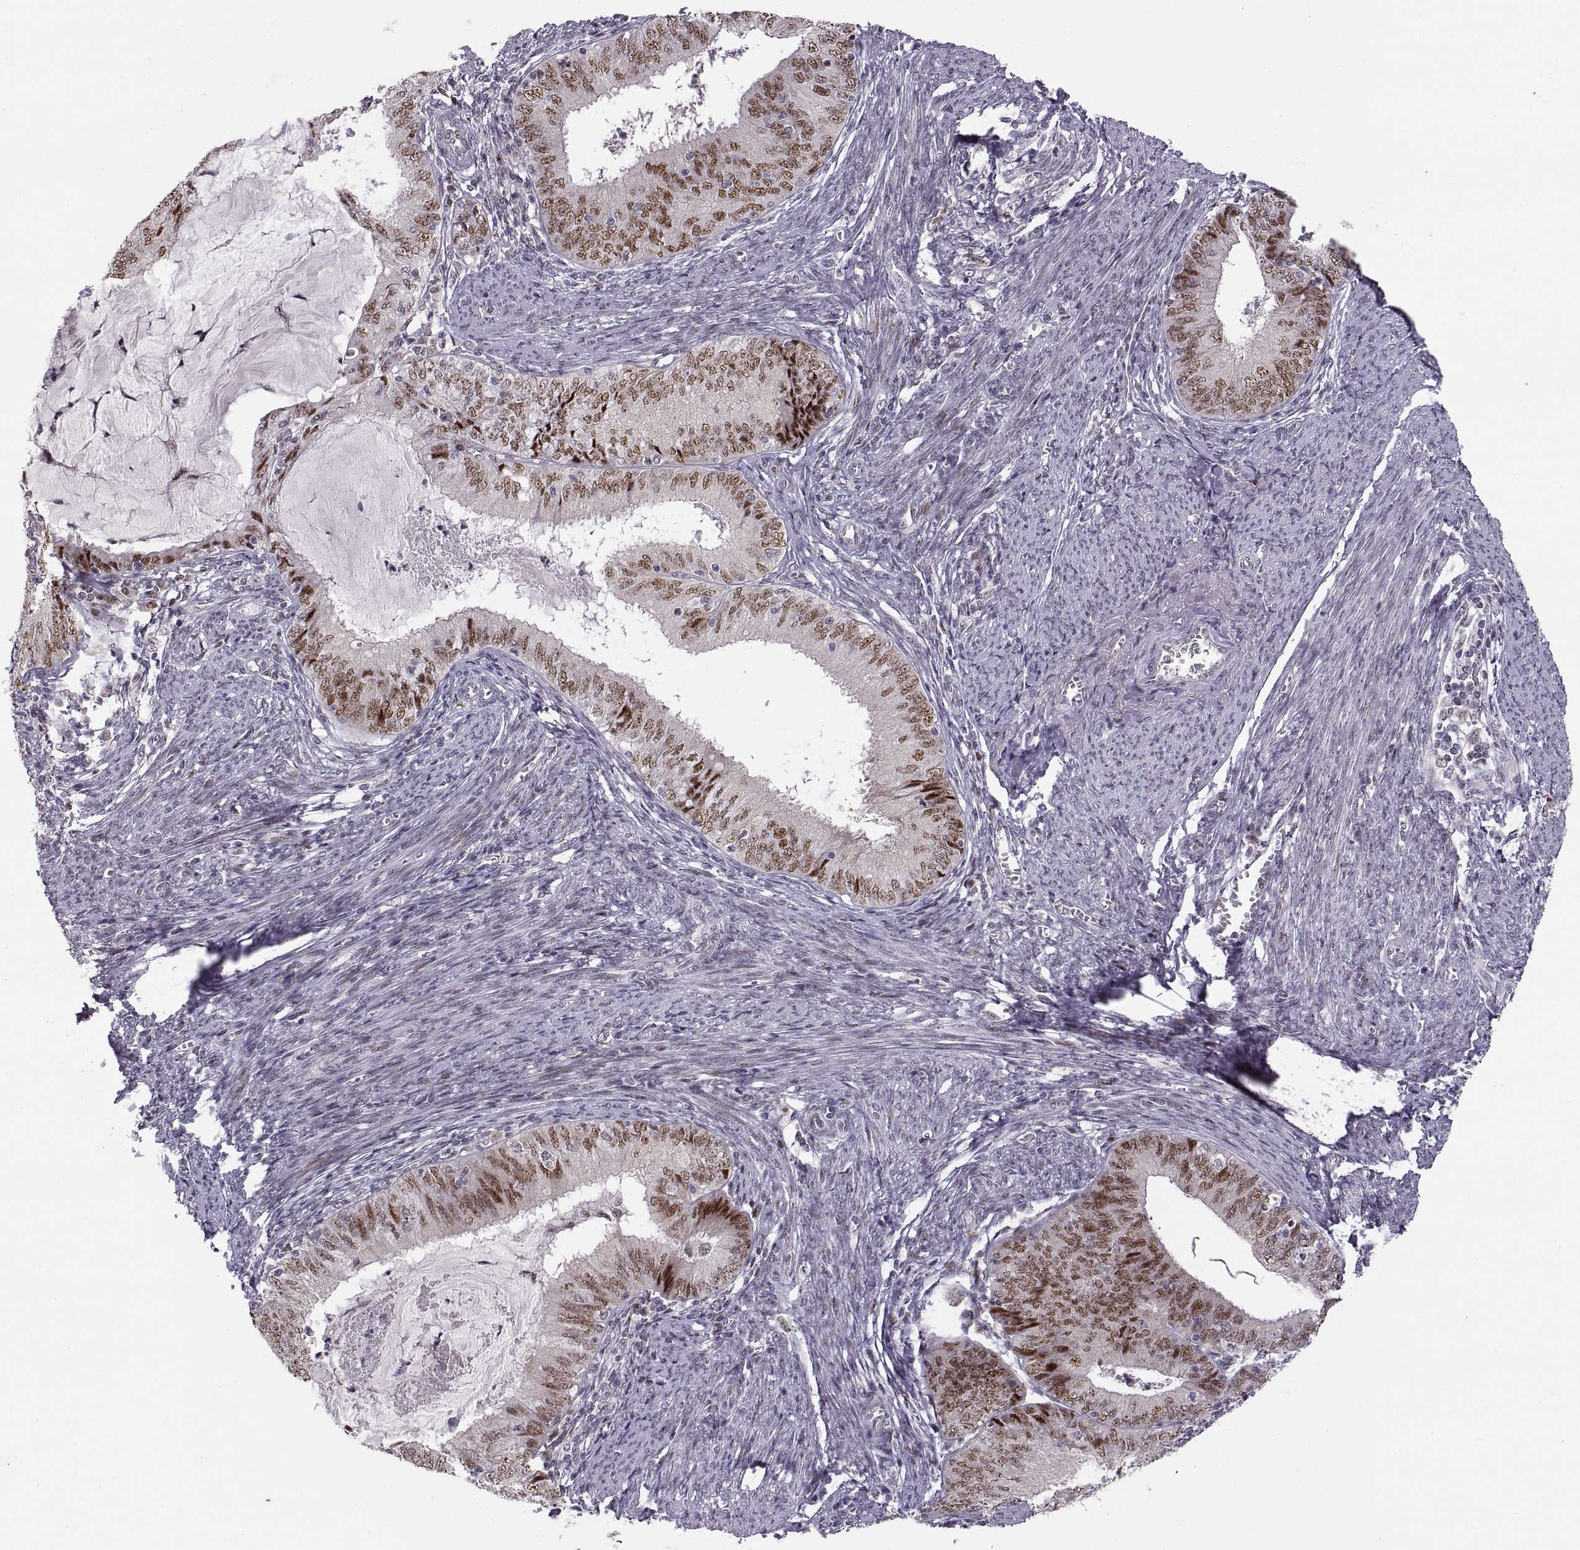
{"staining": {"intensity": "strong", "quantity": ">75%", "location": "nuclear"}, "tissue": "endometrial cancer", "cell_type": "Tumor cells", "image_type": "cancer", "snomed": [{"axis": "morphology", "description": "Adenocarcinoma, NOS"}, {"axis": "topography", "description": "Endometrium"}], "caption": "Protein expression analysis of endometrial cancer demonstrates strong nuclear expression in about >75% of tumor cells. Ihc stains the protein of interest in brown and the nuclei are stained blue.", "gene": "SNAI1", "patient": {"sex": "female", "age": 57}}